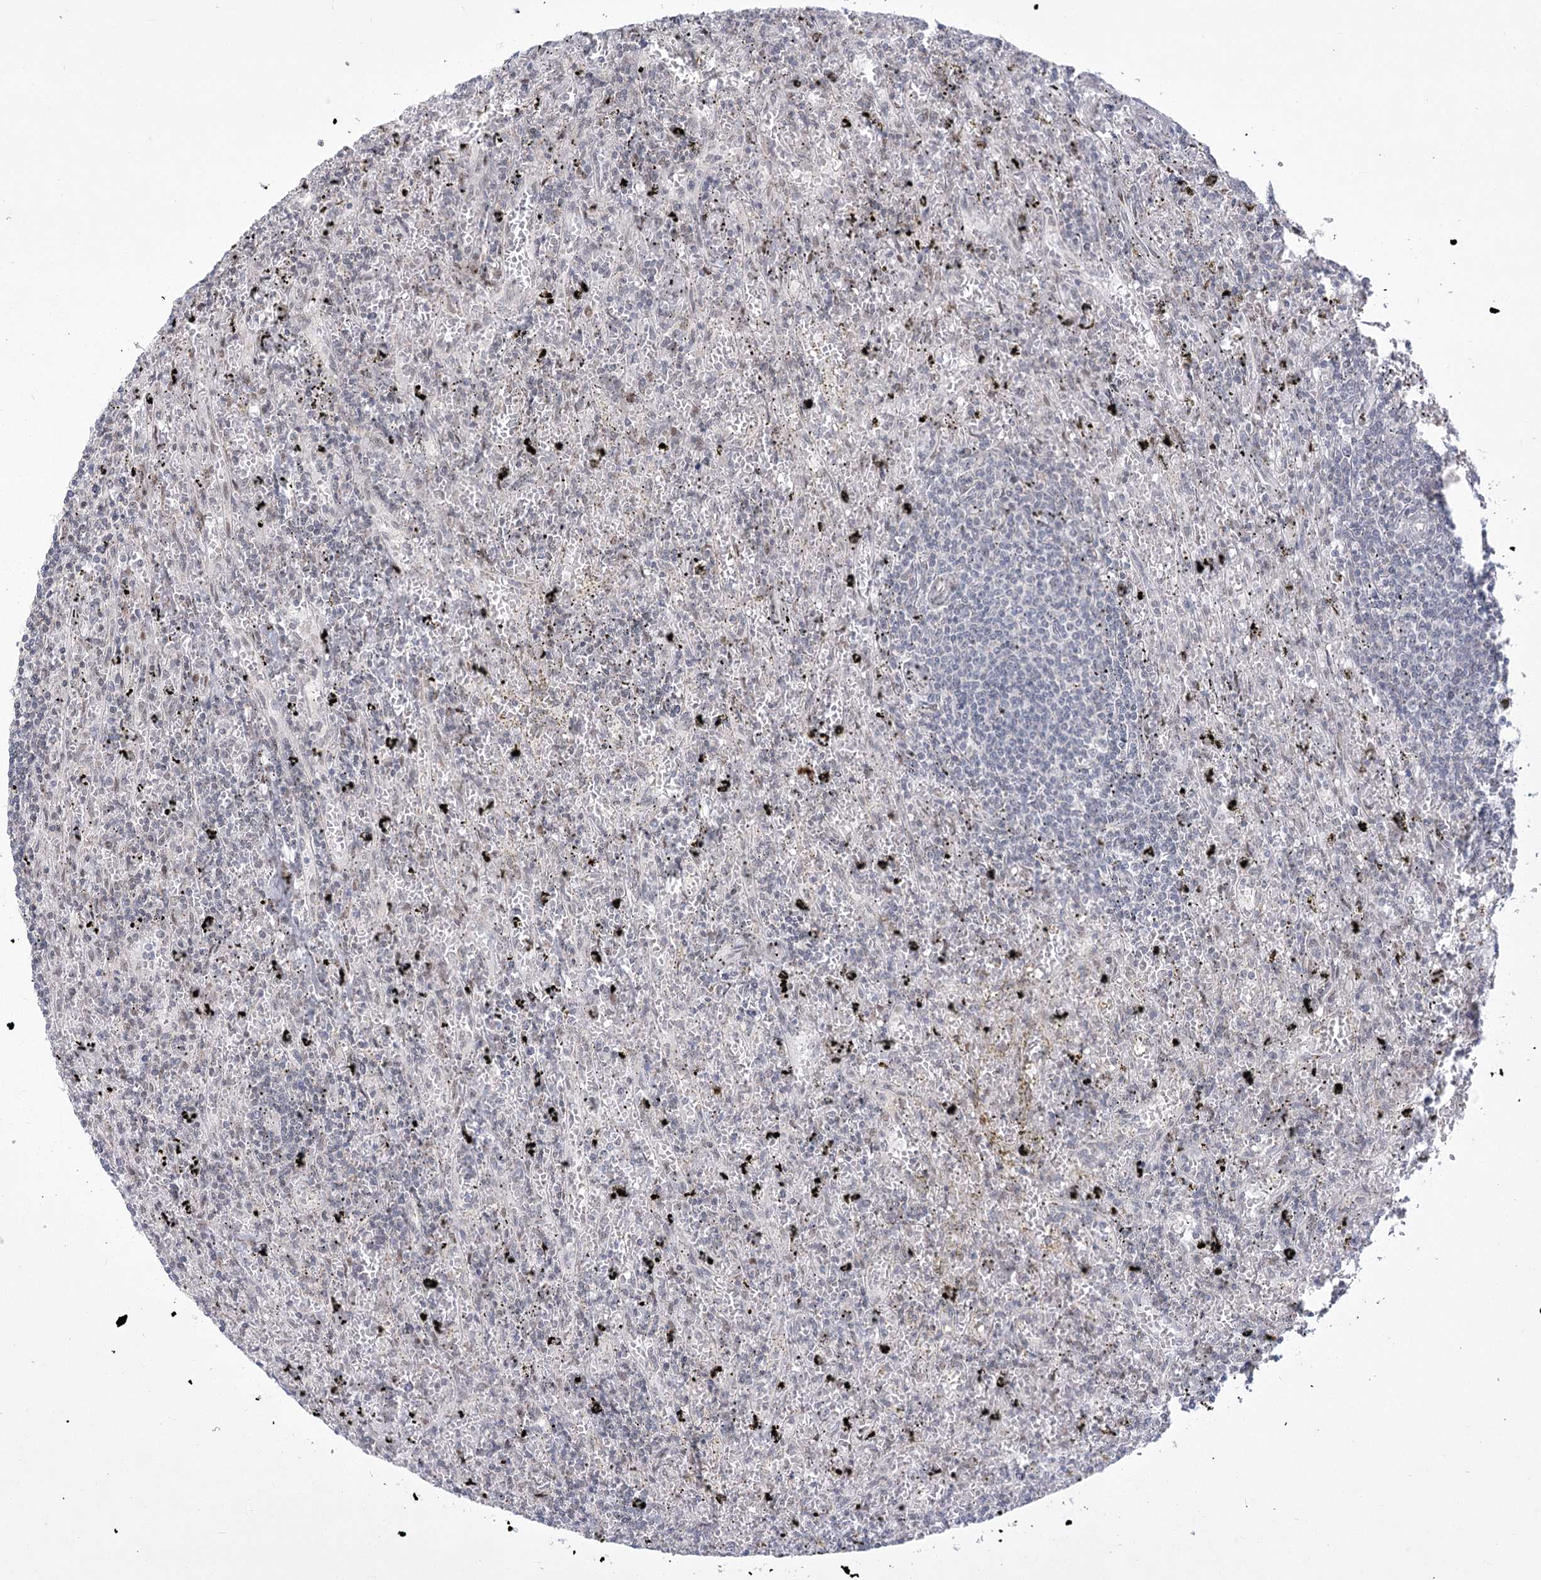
{"staining": {"intensity": "negative", "quantity": "none", "location": "none"}, "tissue": "lymphoma", "cell_type": "Tumor cells", "image_type": "cancer", "snomed": [{"axis": "morphology", "description": "Malignant lymphoma, non-Hodgkin's type, Low grade"}, {"axis": "topography", "description": "Spleen"}], "caption": "A histopathology image of lymphoma stained for a protein displays no brown staining in tumor cells.", "gene": "CIB4", "patient": {"sex": "male", "age": 76}}